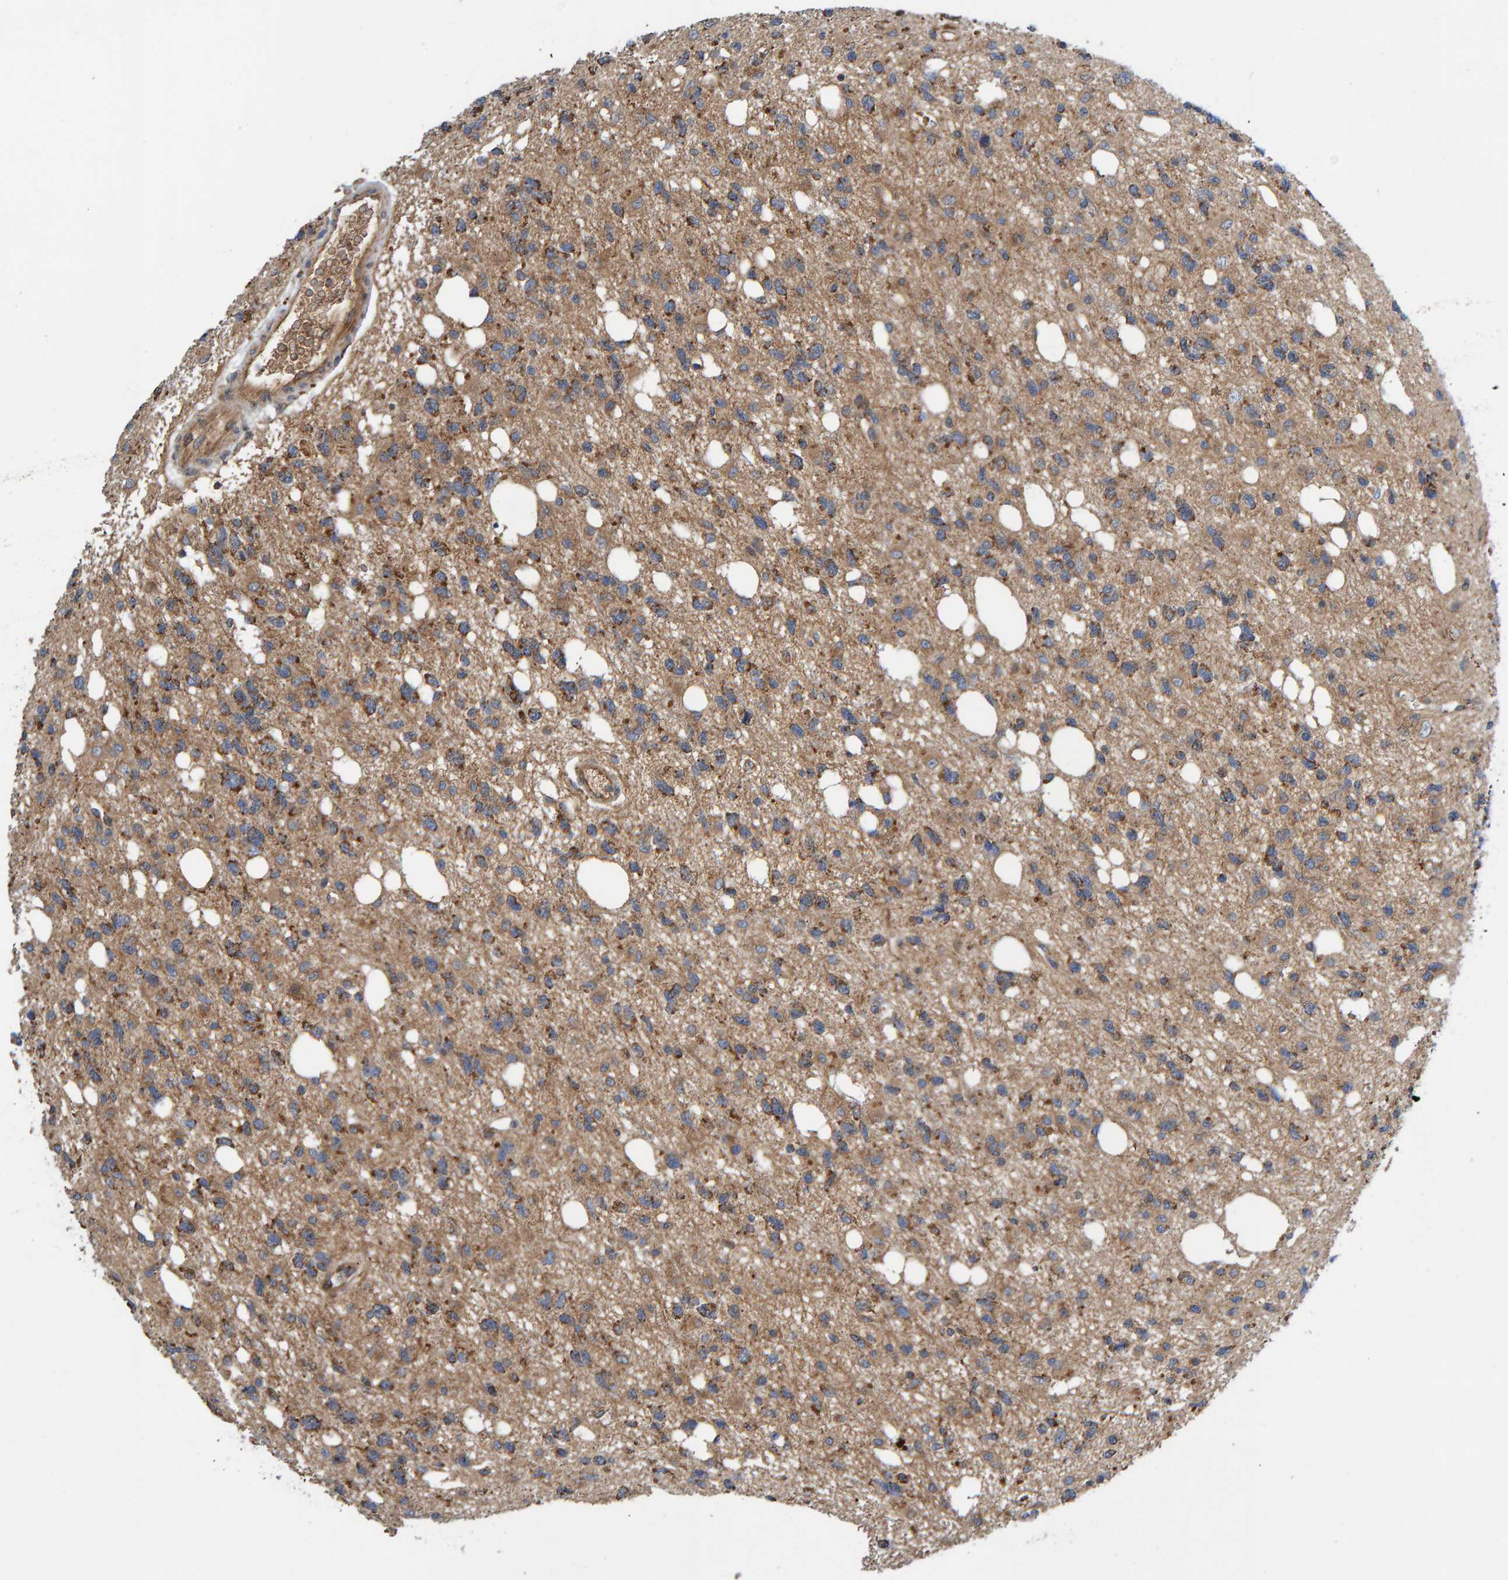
{"staining": {"intensity": "moderate", "quantity": ">75%", "location": "cytoplasmic/membranous"}, "tissue": "glioma", "cell_type": "Tumor cells", "image_type": "cancer", "snomed": [{"axis": "morphology", "description": "Glioma, malignant, High grade"}, {"axis": "topography", "description": "Brain"}], "caption": "Immunohistochemical staining of glioma displays moderate cytoplasmic/membranous protein staining in about >75% of tumor cells. The protein is stained brown, and the nuclei are stained in blue (DAB IHC with brightfield microscopy, high magnification).", "gene": "KIAA0753", "patient": {"sex": "female", "age": 62}}